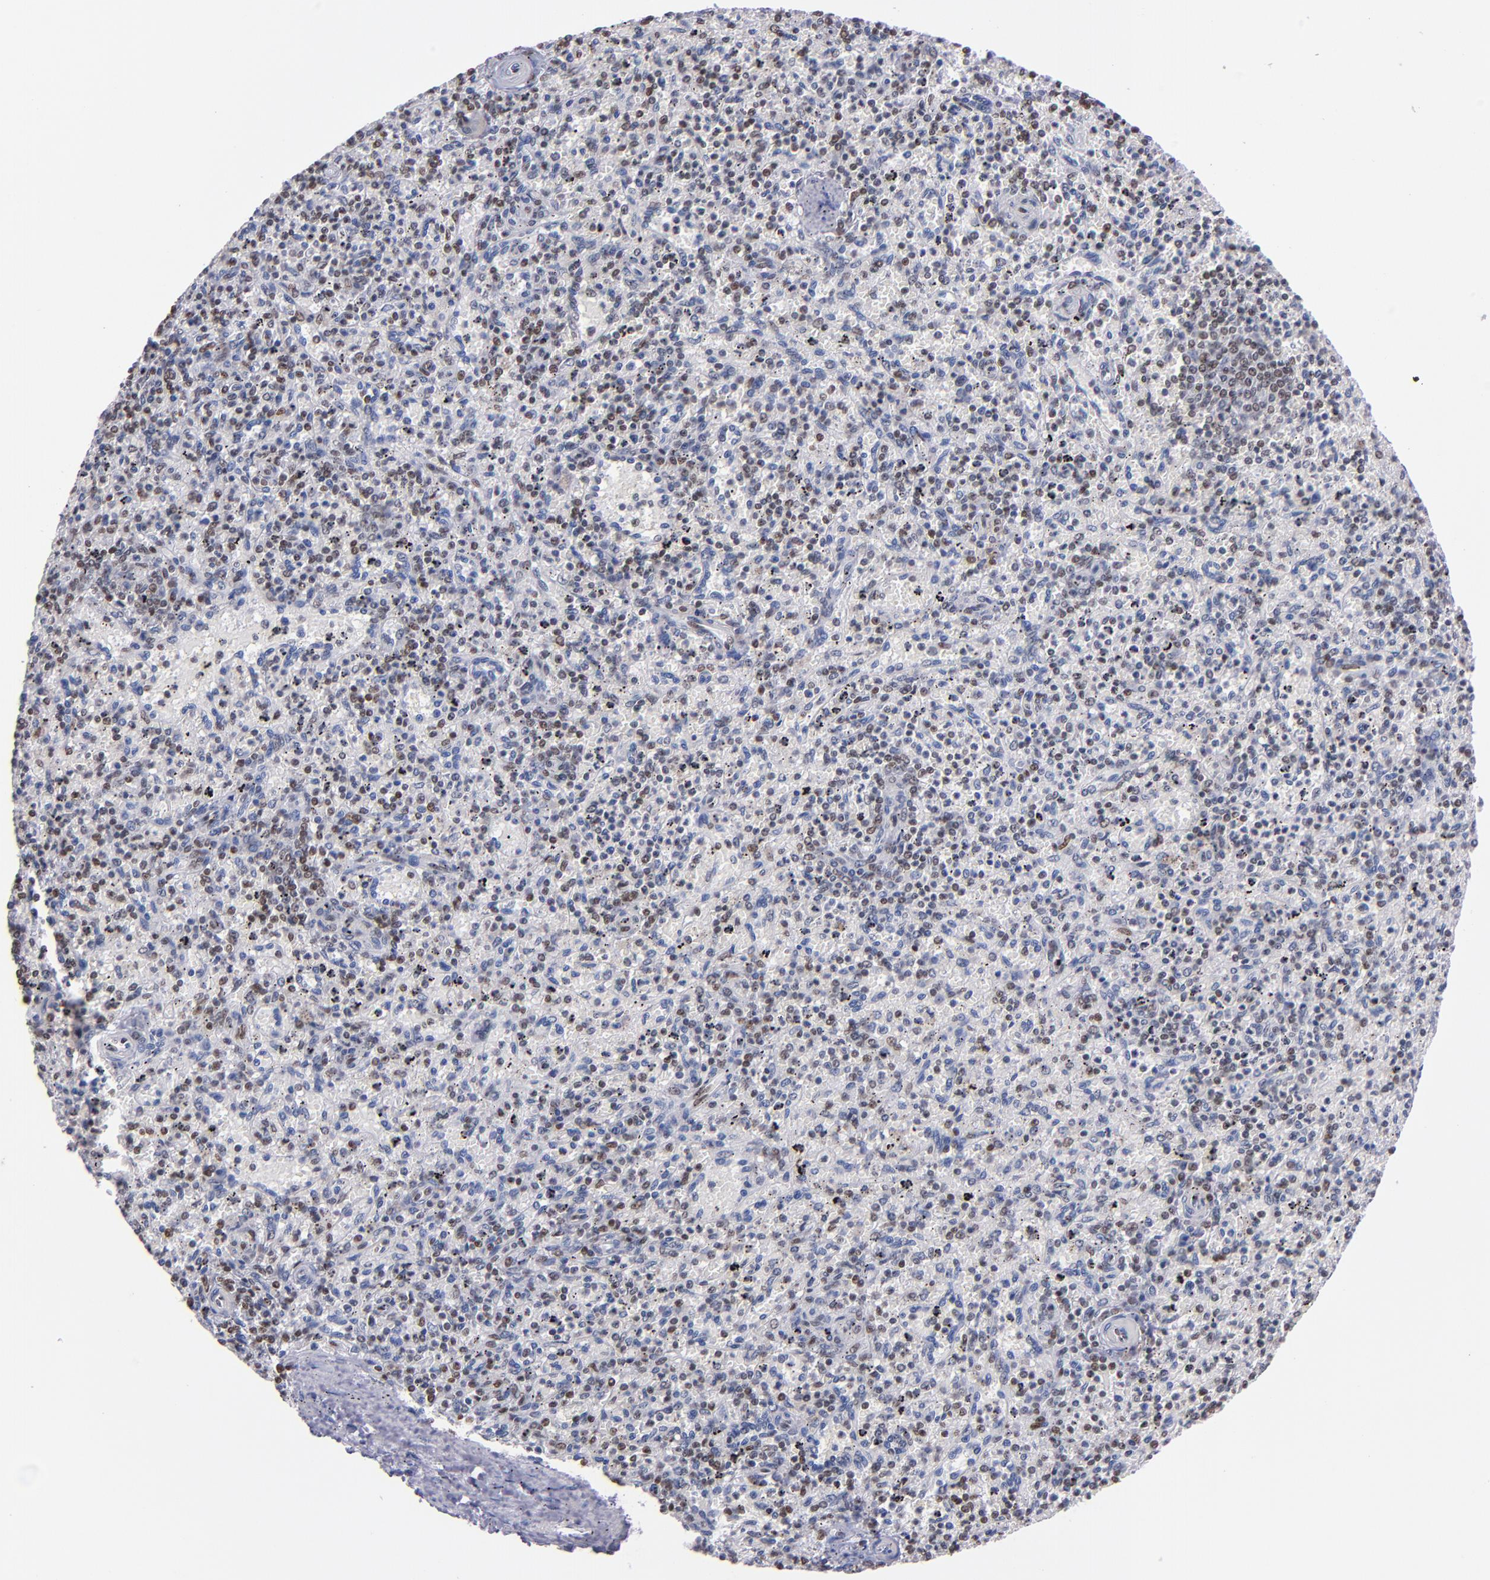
{"staining": {"intensity": "moderate", "quantity": "25%-75%", "location": "nuclear"}, "tissue": "spleen", "cell_type": "Cells in red pulp", "image_type": "normal", "snomed": [{"axis": "morphology", "description": "Normal tissue, NOS"}, {"axis": "topography", "description": "Spleen"}], "caption": "DAB immunohistochemical staining of unremarkable spleen reveals moderate nuclear protein staining in about 25%-75% of cells in red pulp. (IHC, brightfield microscopy, high magnification).", "gene": "IFI16", "patient": {"sex": "male", "age": 72}}